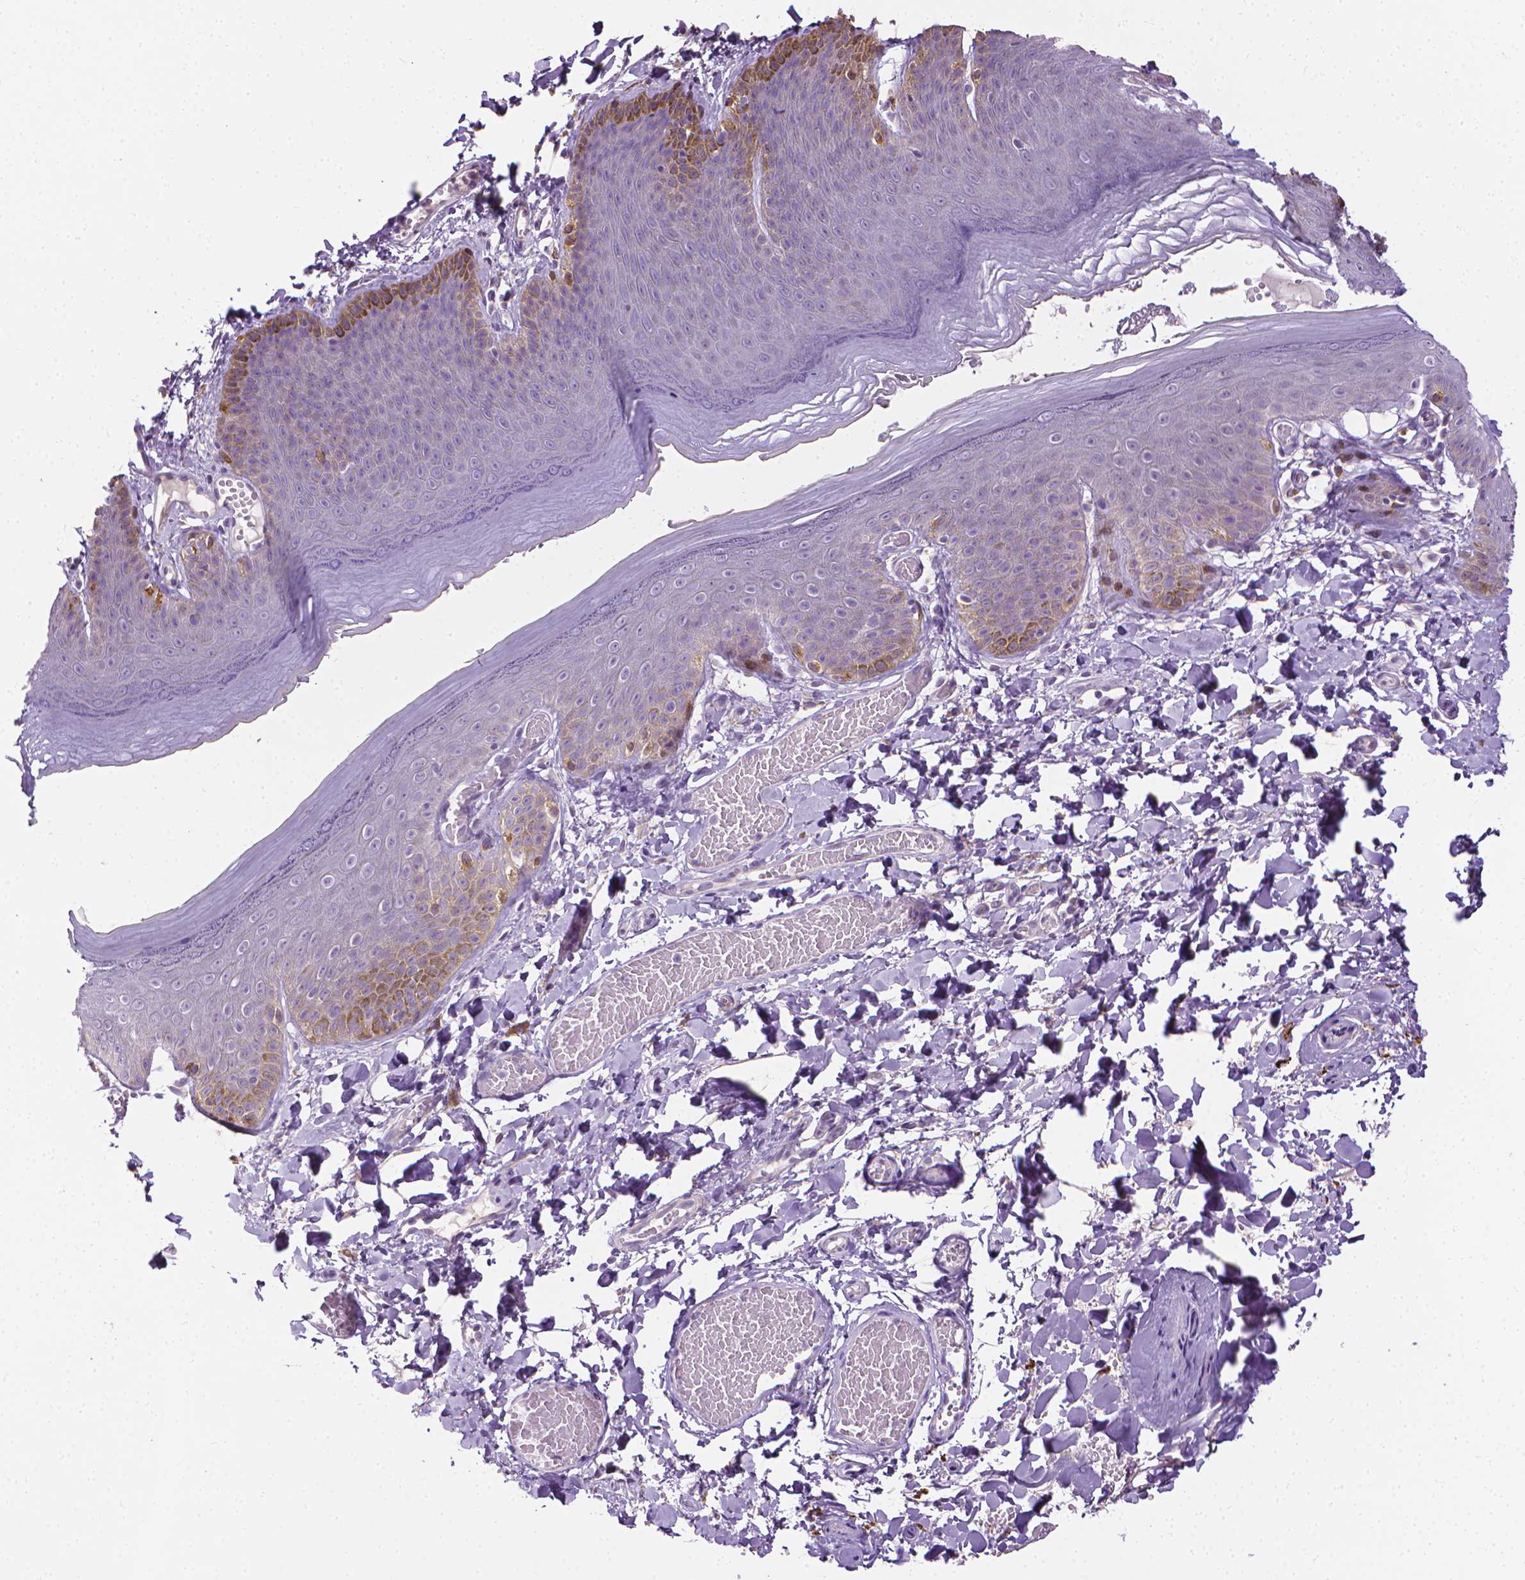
{"staining": {"intensity": "negative", "quantity": "none", "location": "none"}, "tissue": "skin", "cell_type": "Epidermal cells", "image_type": "normal", "snomed": [{"axis": "morphology", "description": "Normal tissue, NOS"}, {"axis": "topography", "description": "Anal"}], "caption": "An image of skin stained for a protein shows no brown staining in epidermal cells.", "gene": "MCOLN3", "patient": {"sex": "male", "age": 53}}